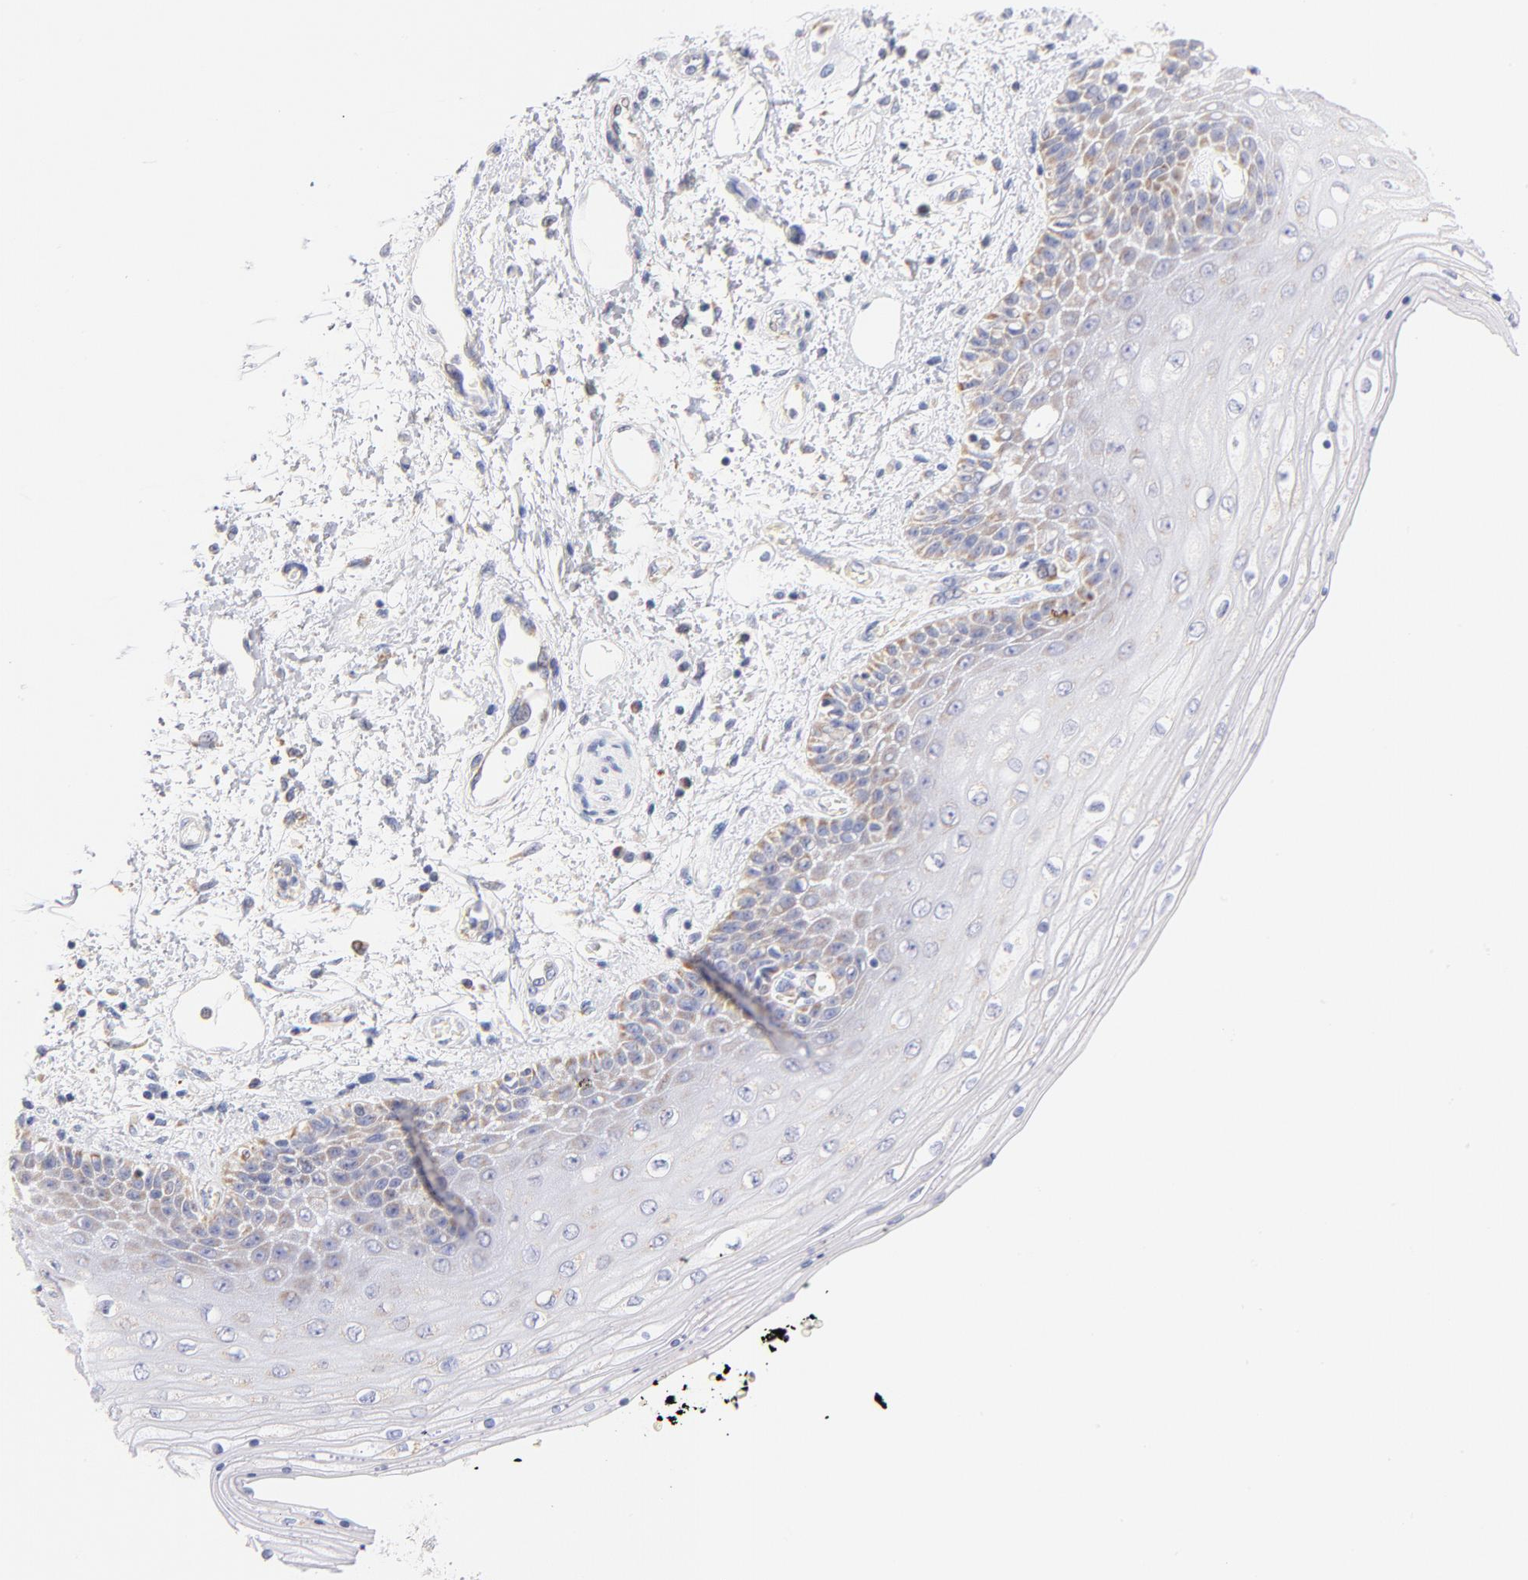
{"staining": {"intensity": "weak", "quantity": "<25%", "location": "cytoplasmic/membranous"}, "tissue": "skin", "cell_type": "Epidermal cells", "image_type": "normal", "snomed": [{"axis": "morphology", "description": "Normal tissue, NOS"}, {"axis": "topography", "description": "Anal"}], "caption": "This is an immunohistochemistry (IHC) histopathology image of unremarkable human skin. There is no expression in epidermal cells.", "gene": "AIFM1", "patient": {"sex": "female", "age": 46}}